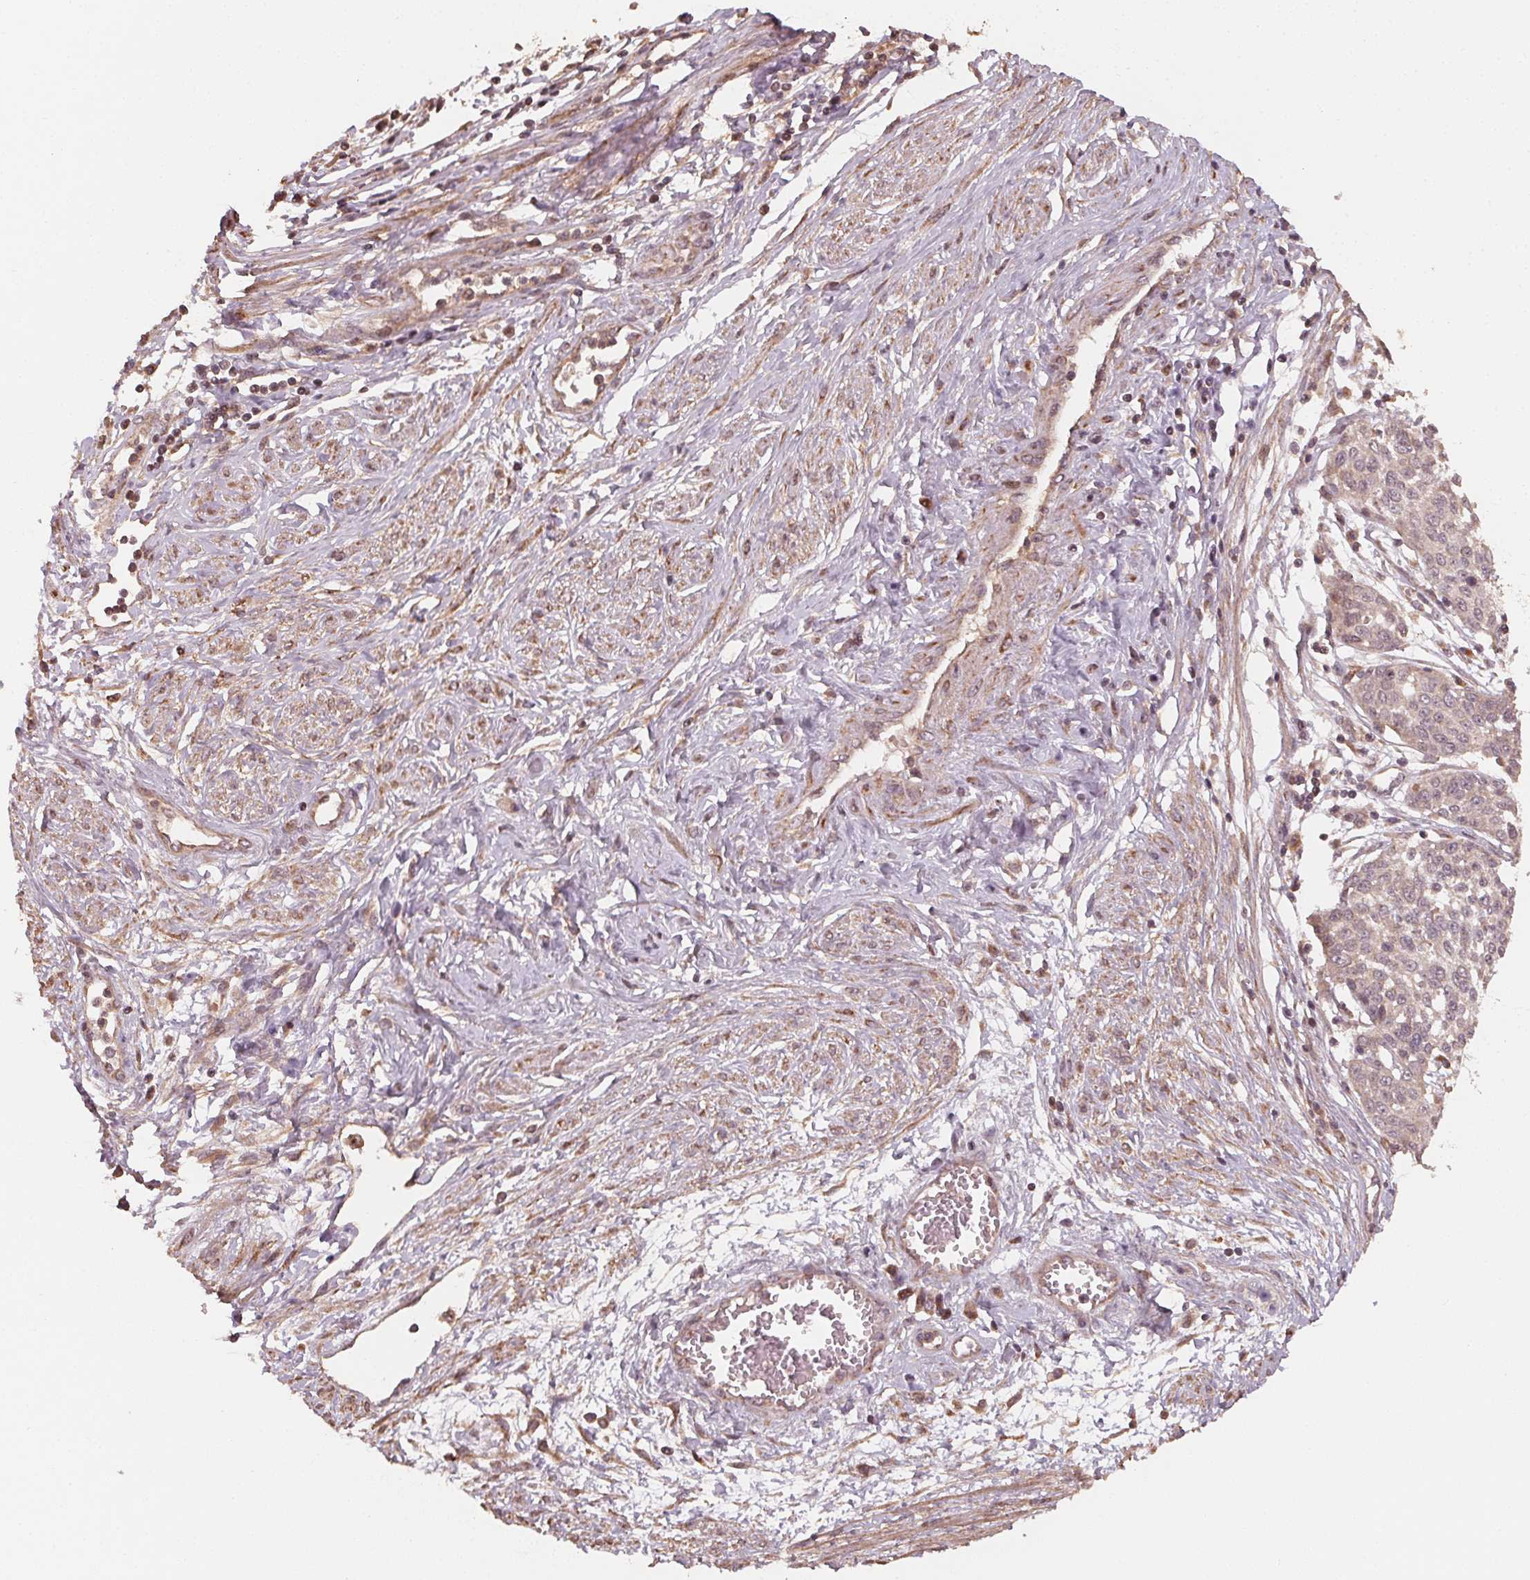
{"staining": {"intensity": "weak", "quantity": ">75%", "location": "cytoplasmic/membranous"}, "tissue": "cervical cancer", "cell_type": "Tumor cells", "image_type": "cancer", "snomed": [{"axis": "morphology", "description": "Squamous cell carcinoma, NOS"}, {"axis": "topography", "description": "Cervix"}], "caption": "Cervical cancer was stained to show a protein in brown. There is low levels of weak cytoplasmic/membranous positivity in approximately >75% of tumor cells. (DAB (3,3'-diaminobenzidine) IHC with brightfield microscopy, high magnification).", "gene": "WBP2", "patient": {"sex": "female", "age": 34}}